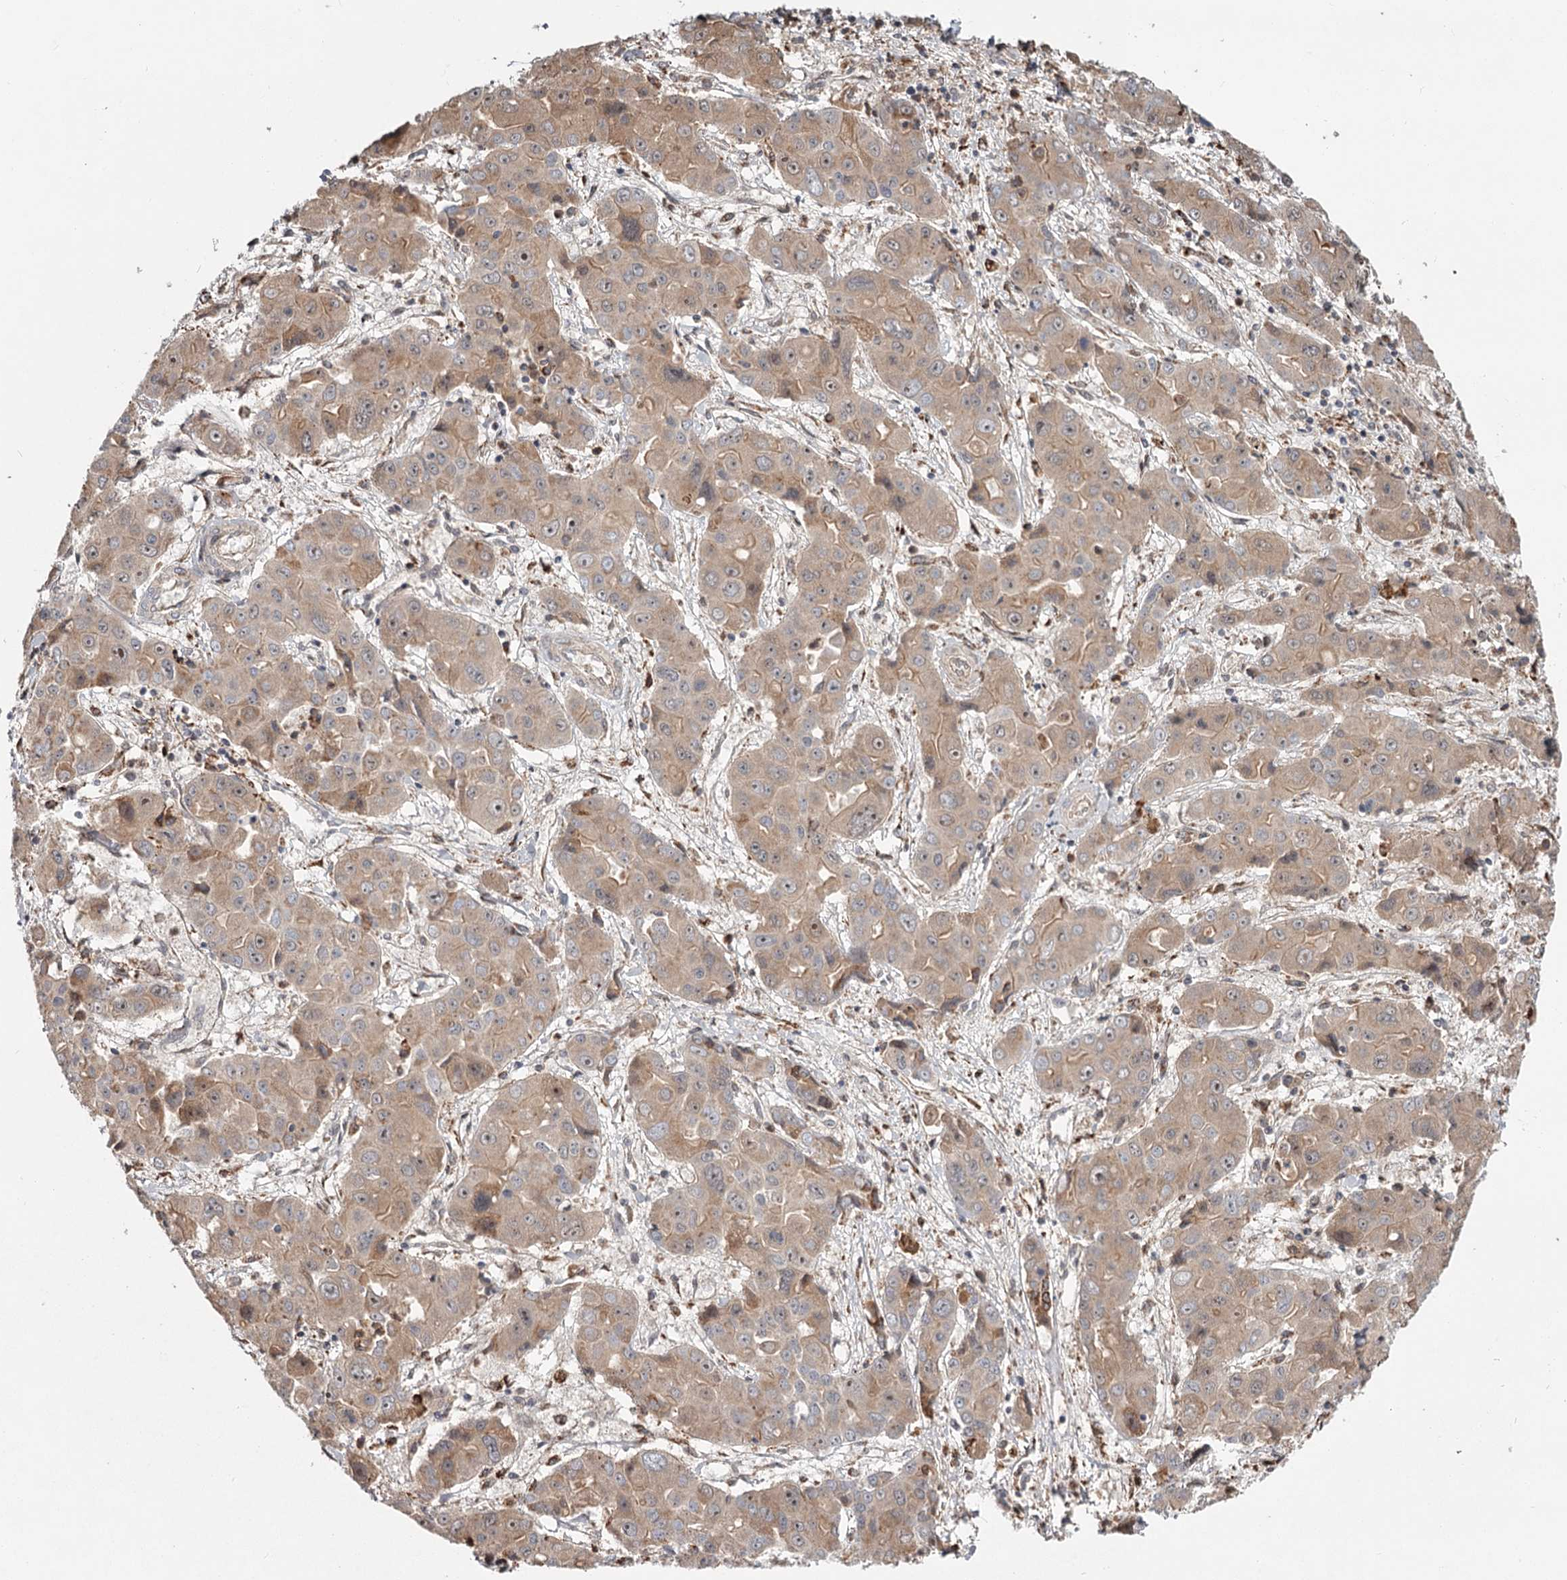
{"staining": {"intensity": "weak", "quantity": ">75%", "location": "cytoplasmic/membranous"}, "tissue": "liver cancer", "cell_type": "Tumor cells", "image_type": "cancer", "snomed": [{"axis": "morphology", "description": "Cholangiocarcinoma"}, {"axis": "topography", "description": "Liver"}], "caption": "Brown immunohistochemical staining in cholangiocarcinoma (liver) demonstrates weak cytoplasmic/membranous expression in approximately >75% of tumor cells.", "gene": "CDC123", "patient": {"sex": "male", "age": 67}}